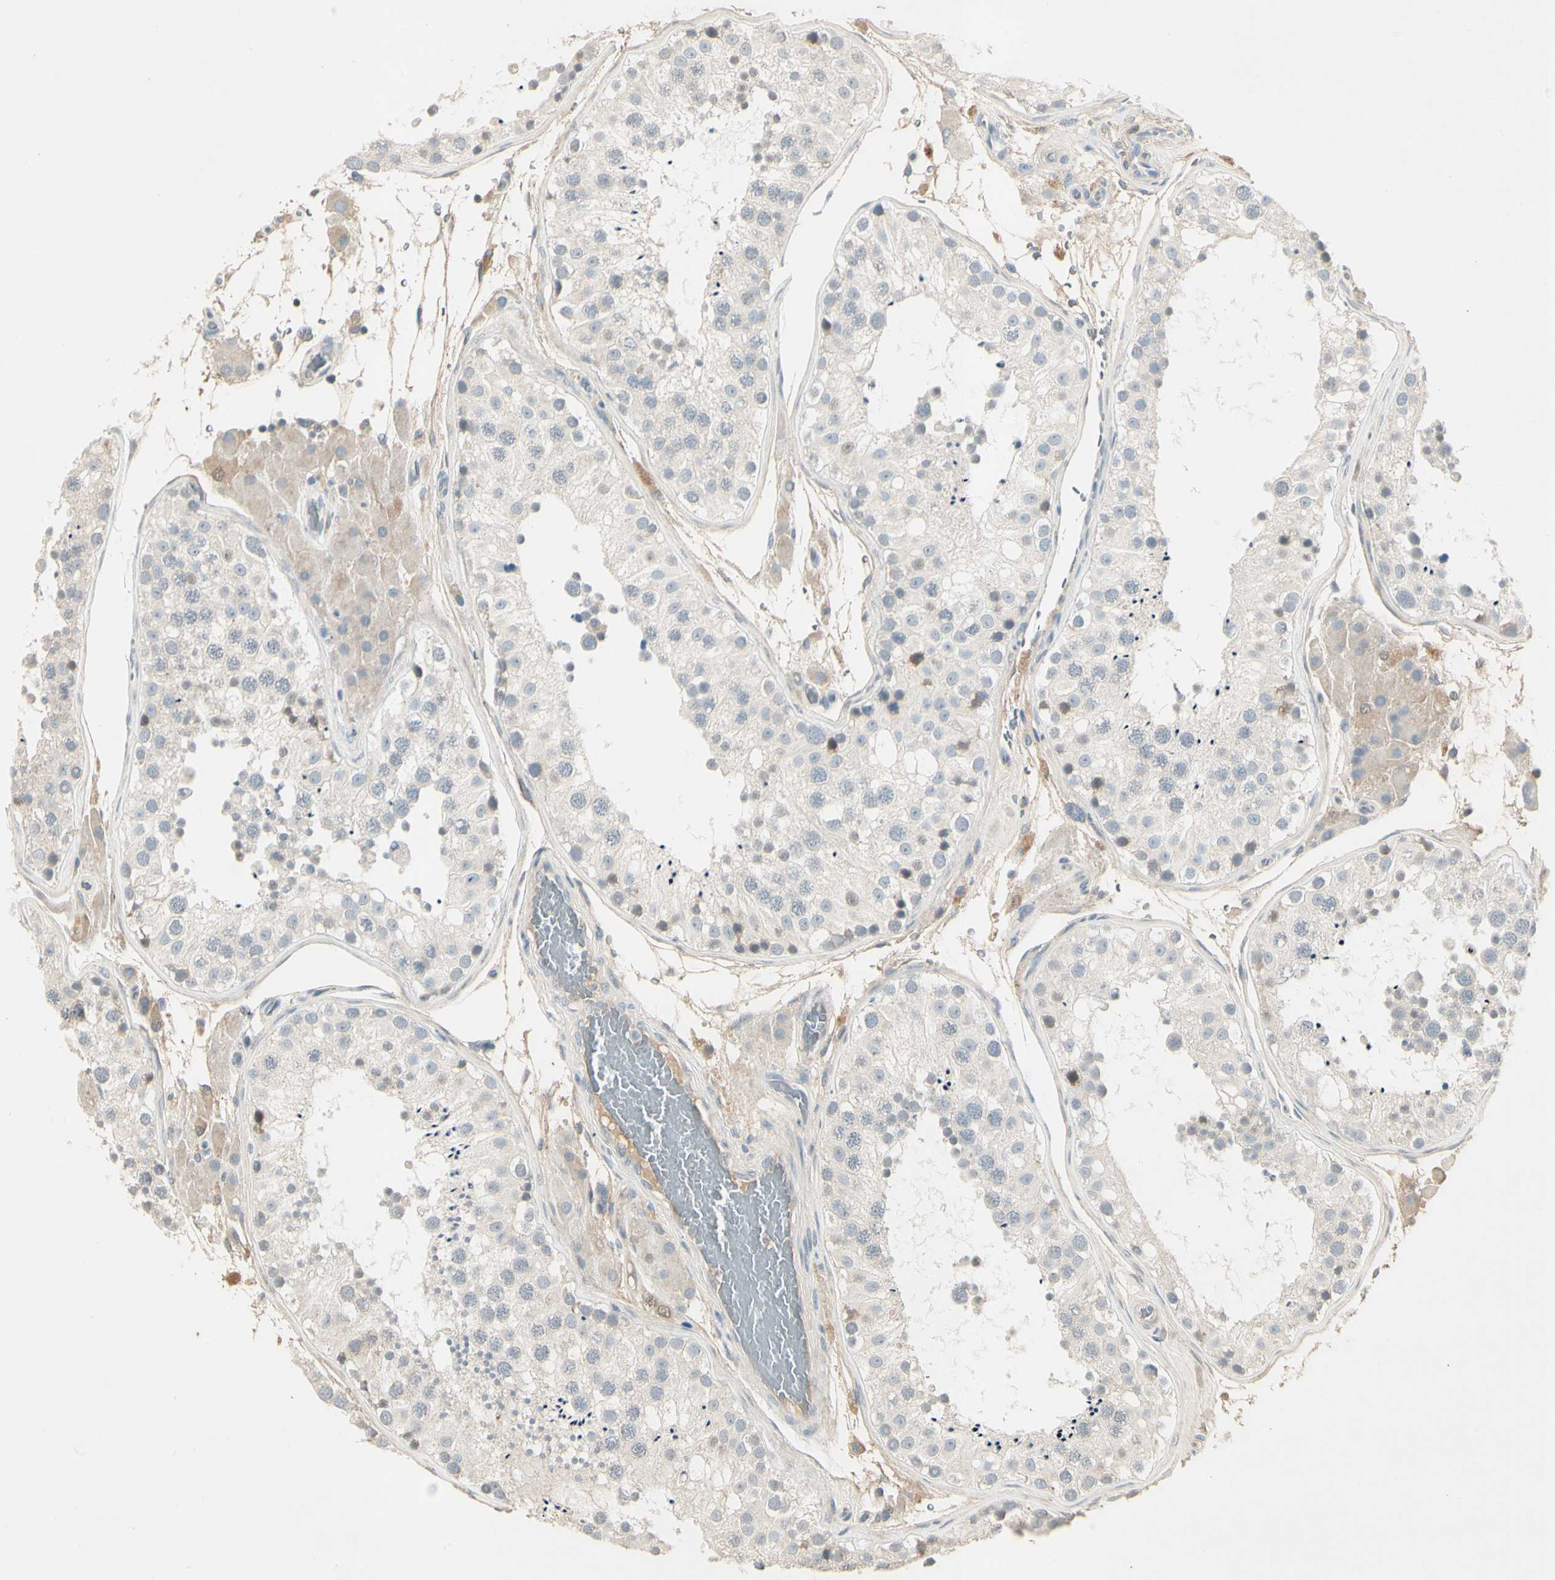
{"staining": {"intensity": "weak", "quantity": "25%-75%", "location": "cytoplasmic/membranous,nuclear"}, "tissue": "testis", "cell_type": "Cells in seminiferous ducts", "image_type": "normal", "snomed": [{"axis": "morphology", "description": "Normal tissue, NOS"}, {"axis": "topography", "description": "Testis"}, {"axis": "topography", "description": "Epididymis"}], "caption": "Normal testis was stained to show a protein in brown. There is low levels of weak cytoplasmic/membranous,nuclear expression in about 25%-75% of cells in seminiferous ducts.", "gene": "SKIL", "patient": {"sex": "male", "age": 26}}